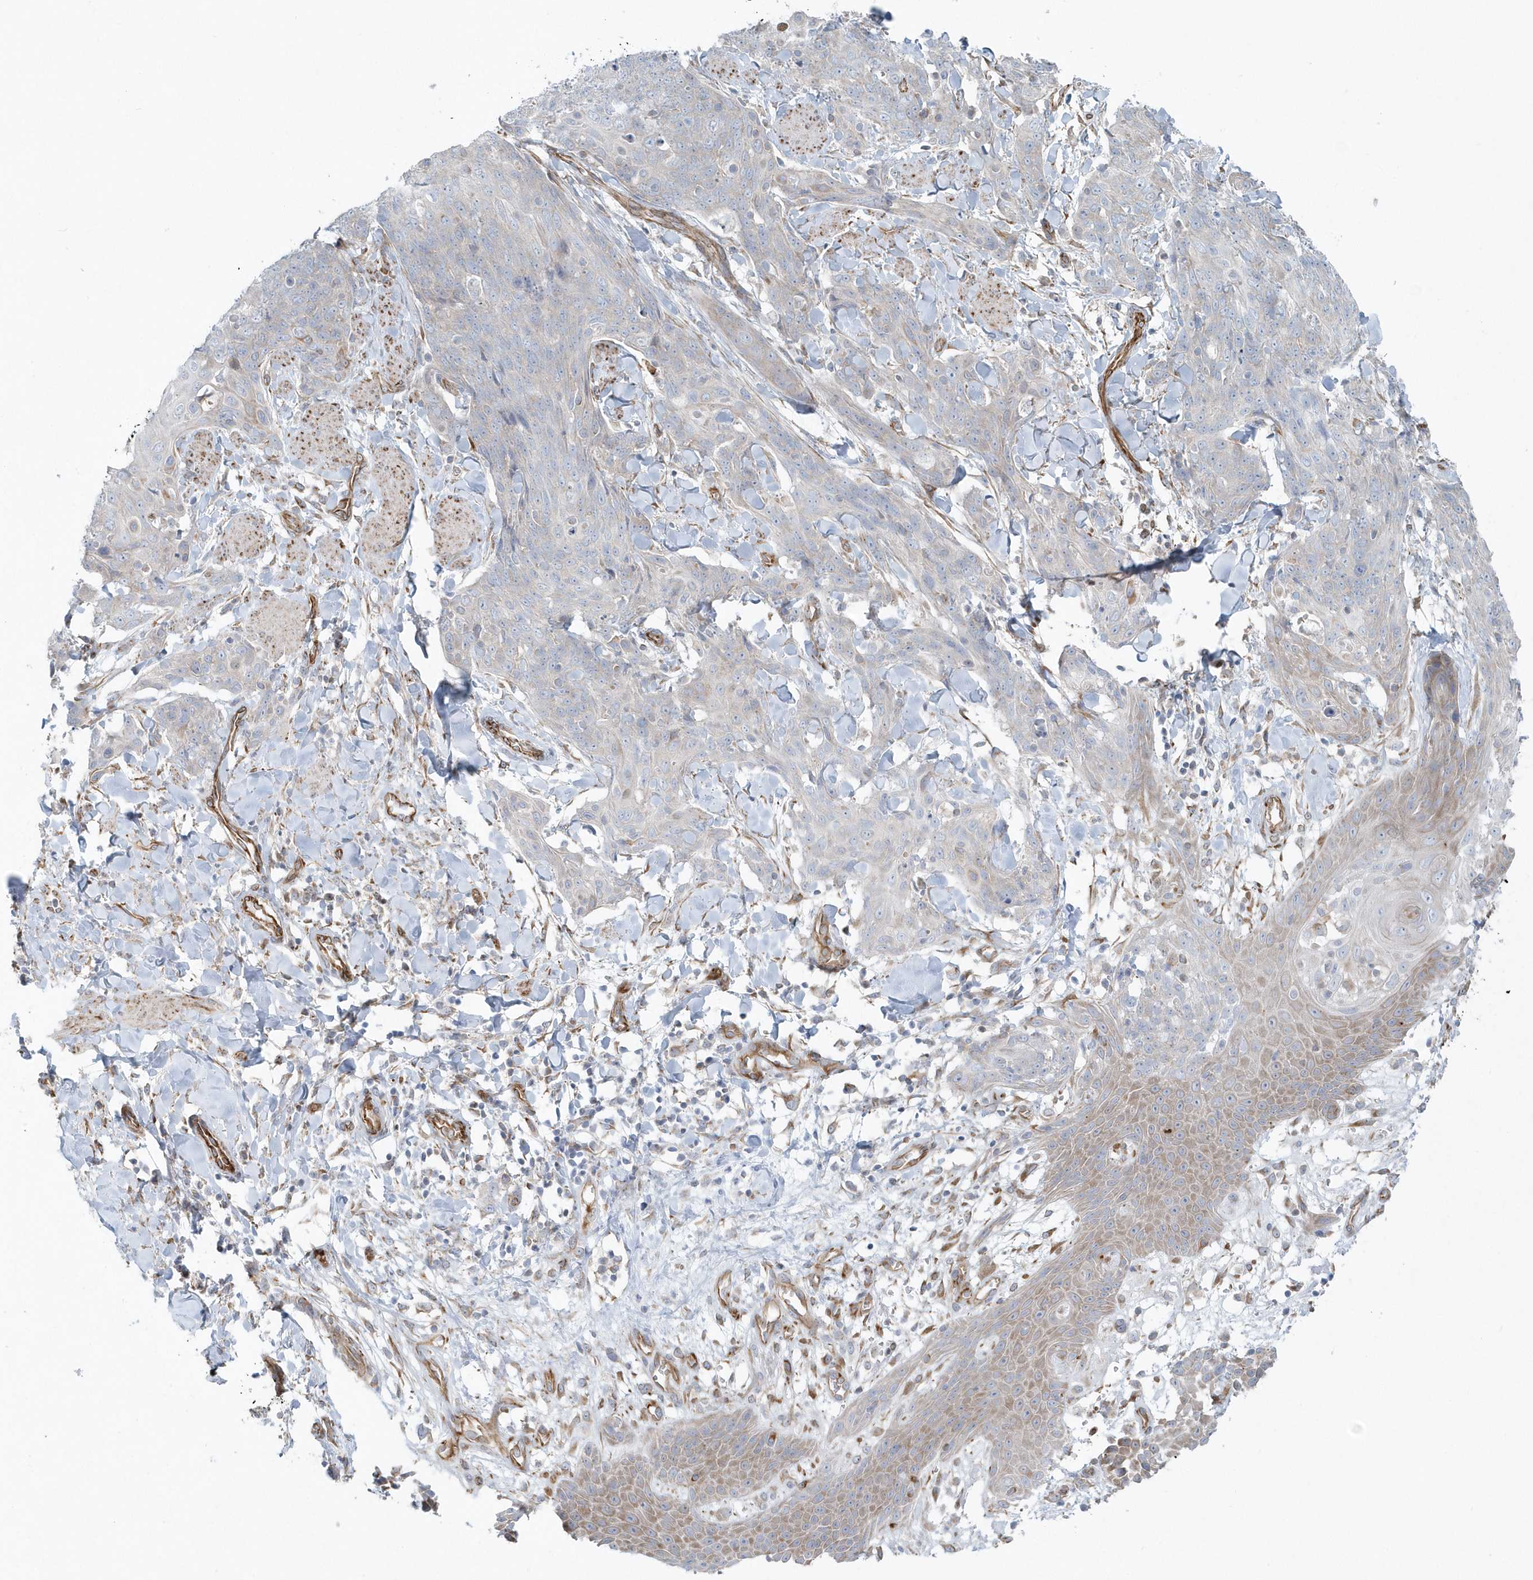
{"staining": {"intensity": "negative", "quantity": "none", "location": "none"}, "tissue": "skin cancer", "cell_type": "Tumor cells", "image_type": "cancer", "snomed": [{"axis": "morphology", "description": "Squamous cell carcinoma, NOS"}, {"axis": "topography", "description": "Skin"}, {"axis": "topography", "description": "Vulva"}], "caption": "A photomicrograph of human skin squamous cell carcinoma is negative for staining in tumor cells.", "gene": "GPR152", "patient": {"sex": "female", "age": 85}}